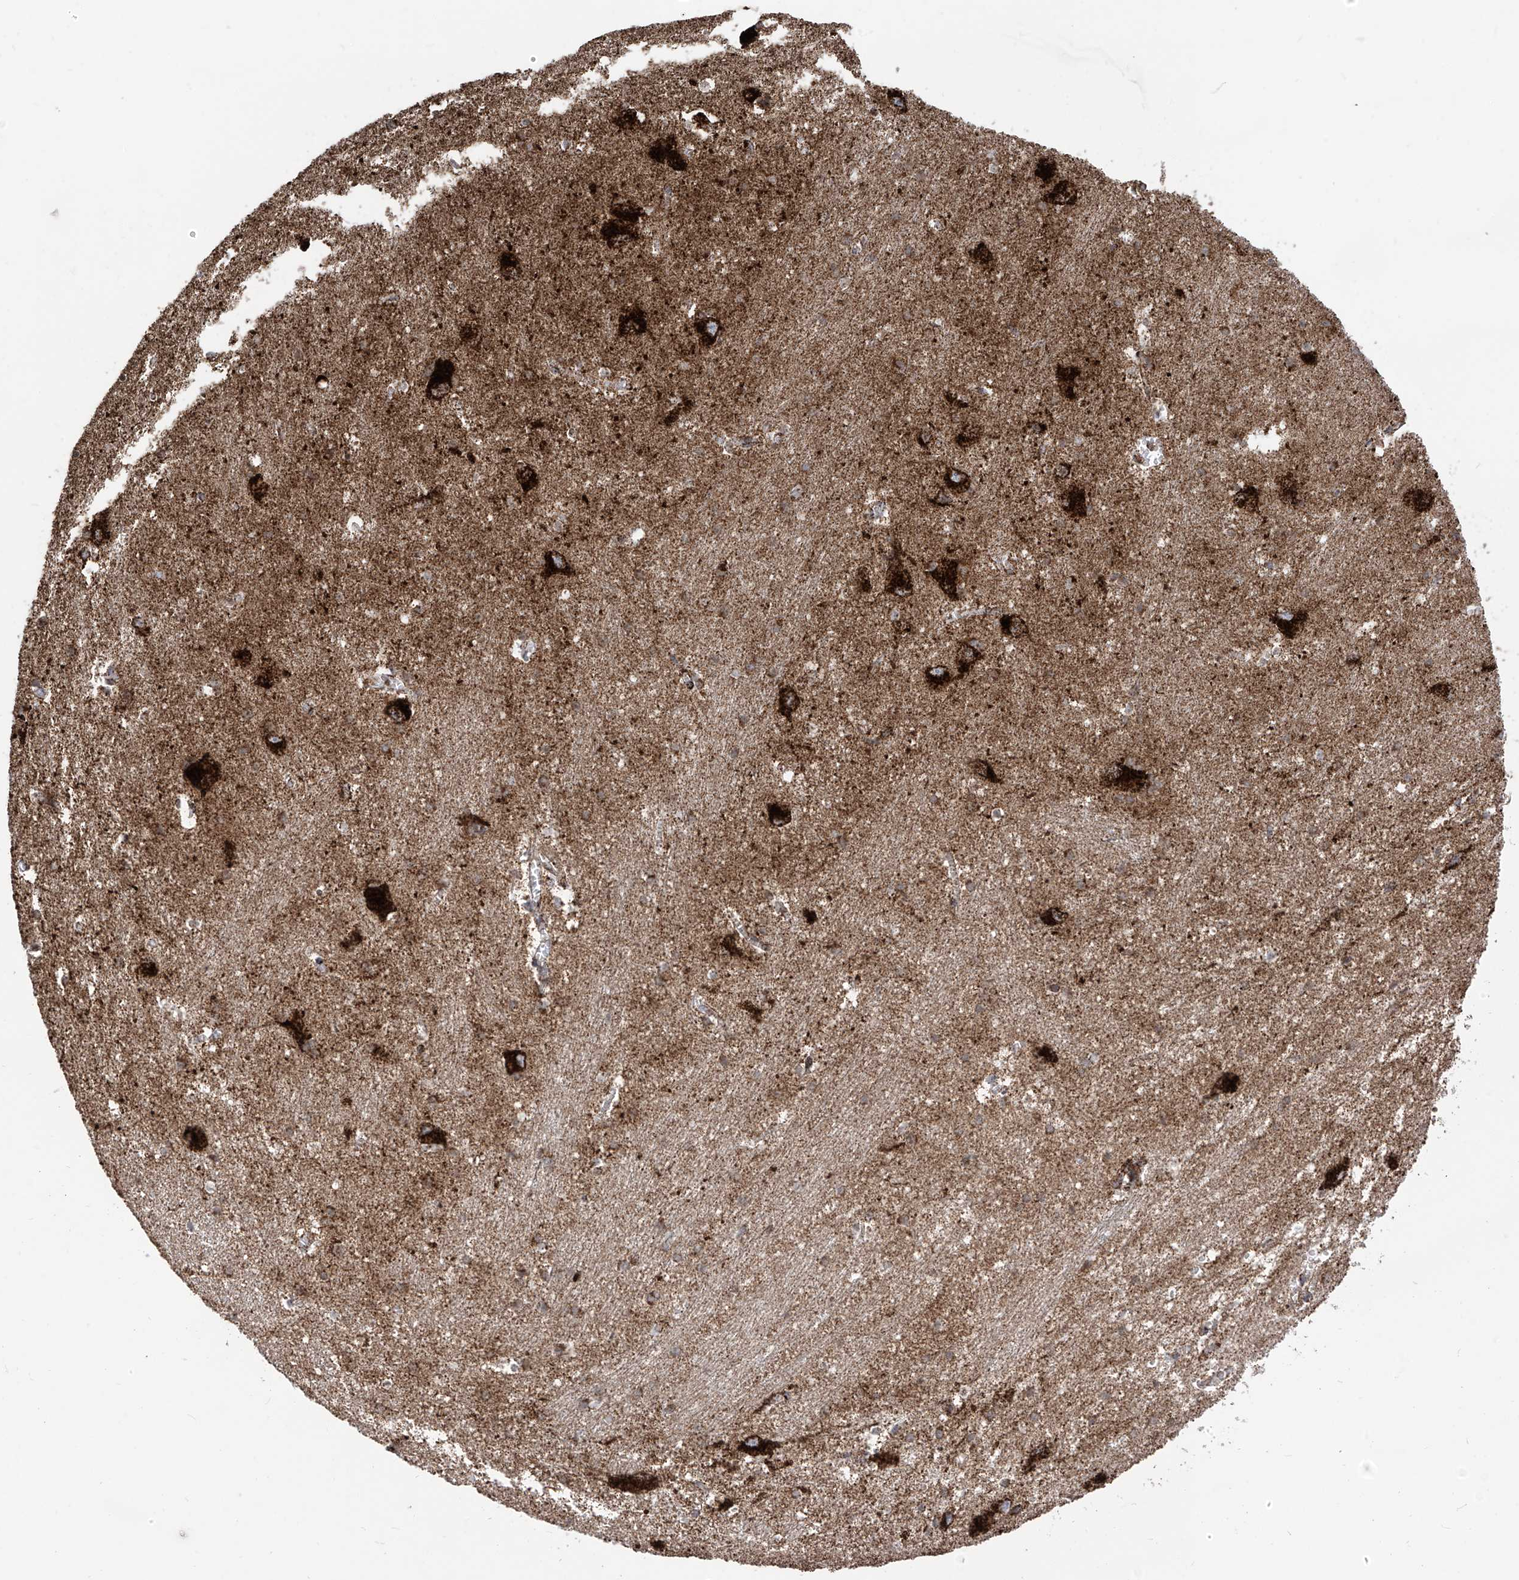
{"staining": {"intensity": "moderate", "quantity": ">75%", "location": "cytoplasmic/membranous"}, "tissue": "caudate", "cell_type": "Glial cells", "image_type": "normal", "snomed": [{"axis": "morphology", "description": "Normal tissue, NOS"}, {"axis": "topography", "description": "Lateral ventricle wall"}], "caption": "Immunohistochemistry (IHC) image of unremarkable caudate: caudate stained using IHC reveals medium levels of moderate protein expression localized specifically in the cytoplasmic/membranous of glial cells, appearing as a cytoplasmic/membranous brown color.", "gene": "COX5B", "patient": {"sex": "male", "age": 37}}